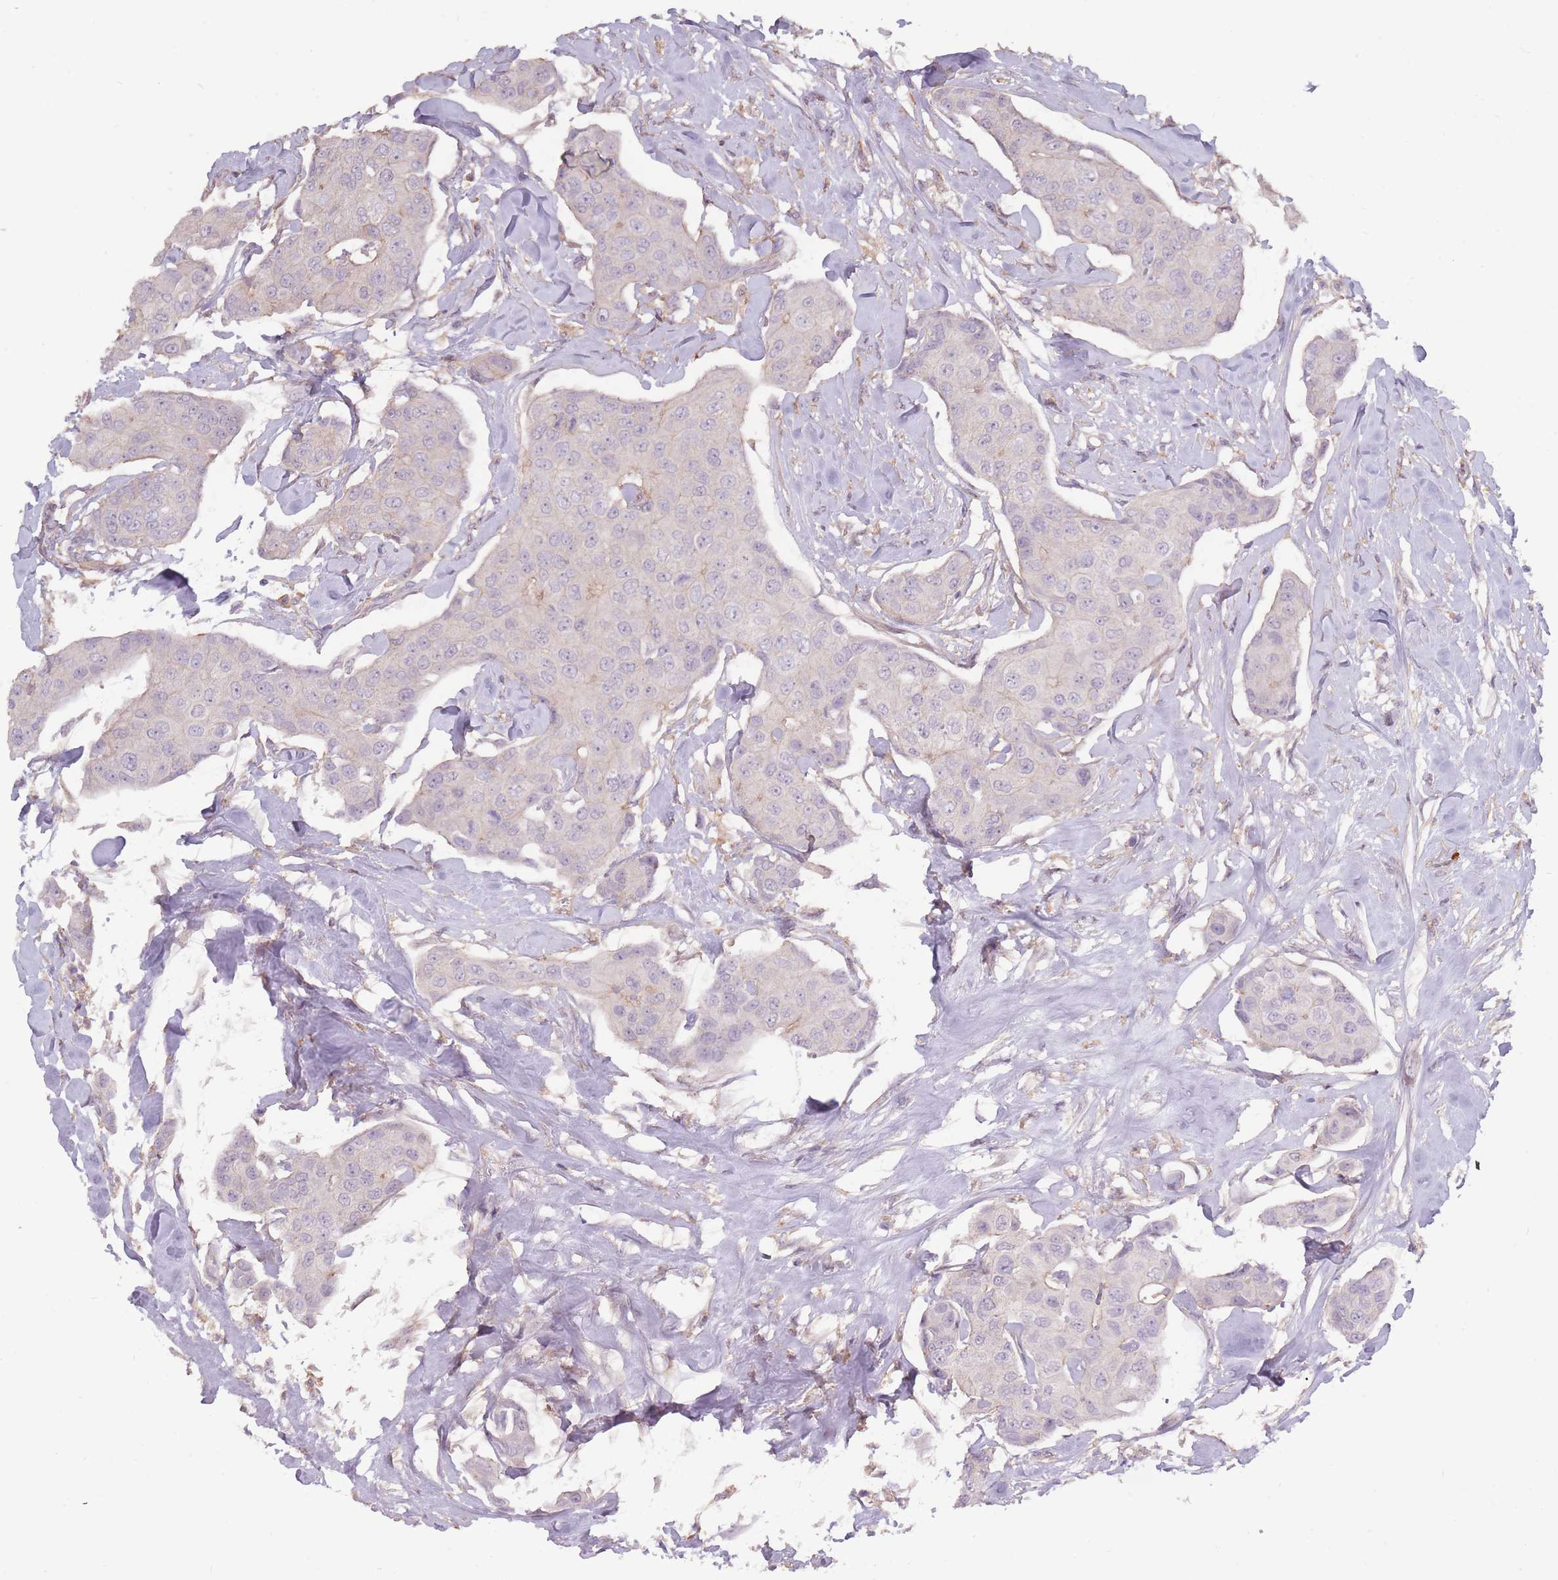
{"staining": {"intensity": "negative", "quantity": "none", "location": "none"}, "tissue": "breast cancer", "cell_type": "Tumor cells", "image_type": "cancer", "snomed": [{"axis": "morphology", "description": "Duct carcinoma"}, {"axis": "topography", "description": "Breast"}, {"axis": "topography", "description": "Lymph node"}], "caption": "Immunohistochemistry (IHC) of human infiltrating ductal carcinoma (breast) reveals no expression in tumor cells. The staining is performed using DAB brown chromogen with nuclei counter-stained in using hematoxylin.", "gene": "TET3", "patient": {"sex": "female", "age": 80}}